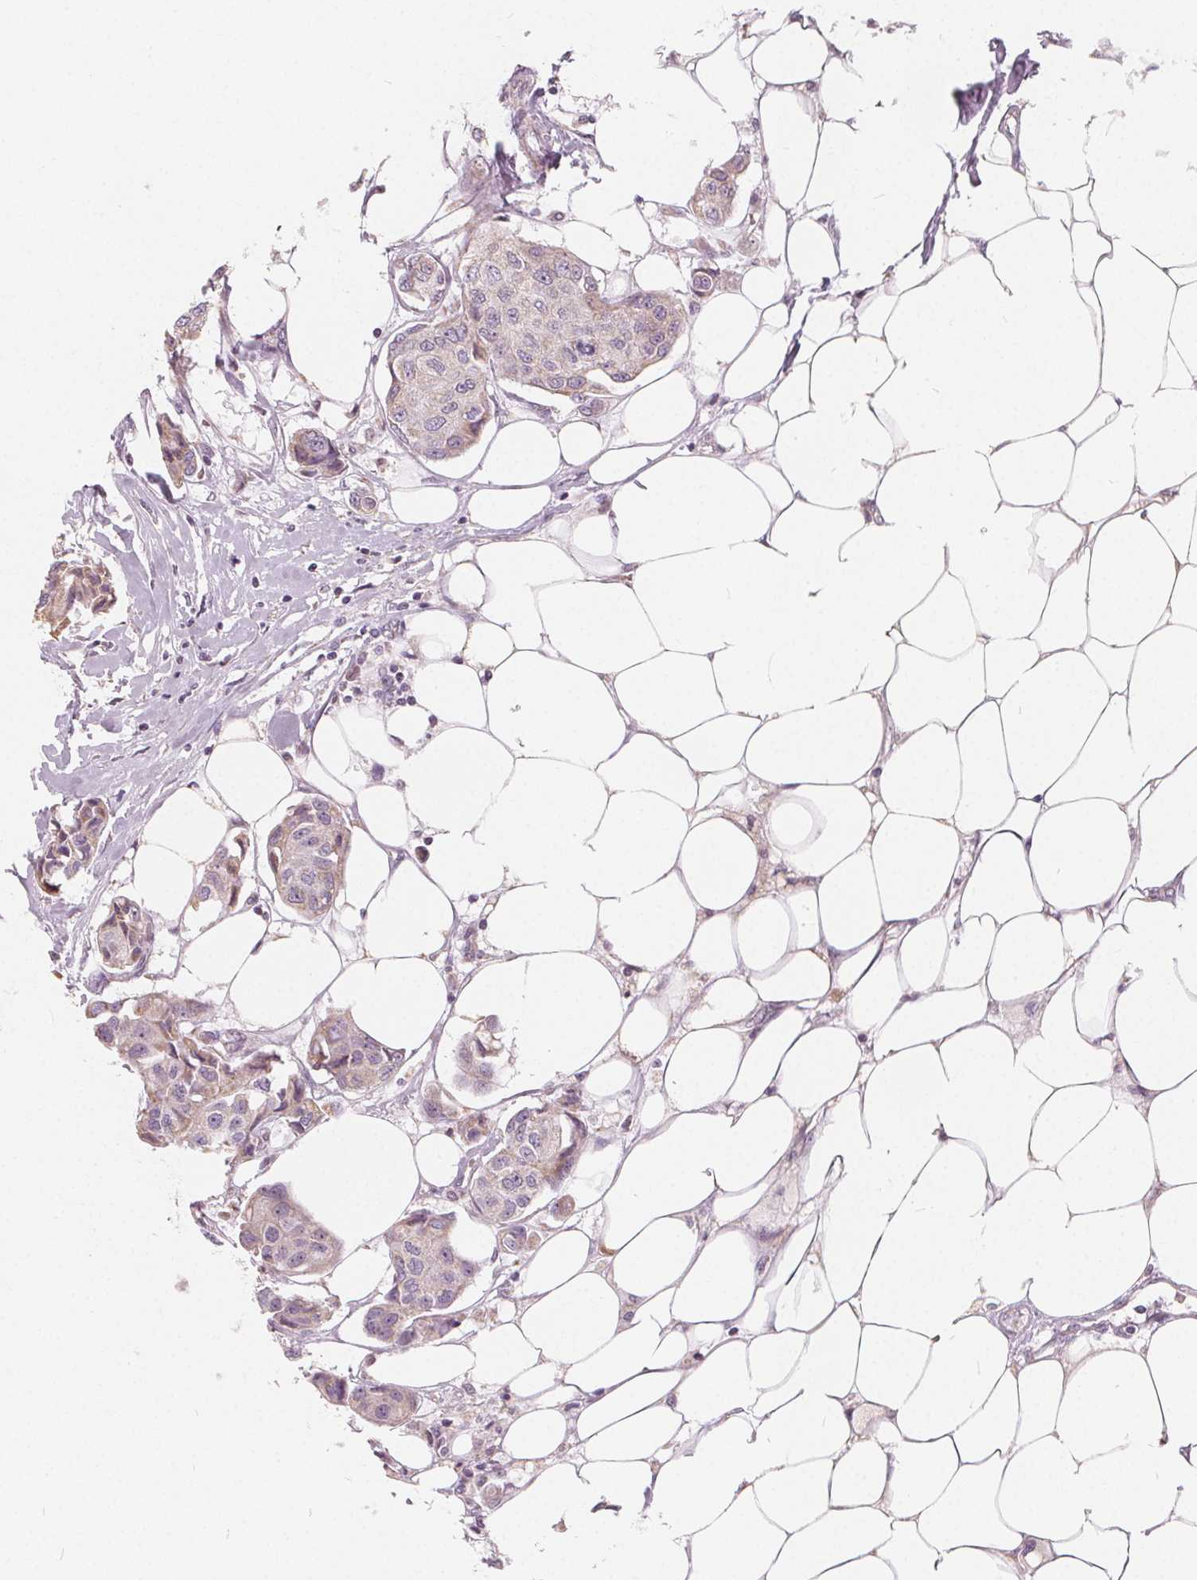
{"staining": {"intensity": "weak", "quantity": "25%-75%", "location": "cytoplasmic/membranous"}, "tissue": "breast cancer", "cell_type": "Tumor cells", "image_type": "cancer", "snomed": [{"axis": "morphology", "description": "Duct carcinoma"}, {"axis": "topography", "description": "Breast"}, {"axis": "topography", "description": "Lymph node"}], "caption": "The photomicrograph exhibits a brown stain indicating the presence of a protein in the cytoplasmic/membranous of tumor cells in invasive ductal carcinoma (breast).", "gene": "NUP210L", "patient": {"sex": "female", "age": 80}}